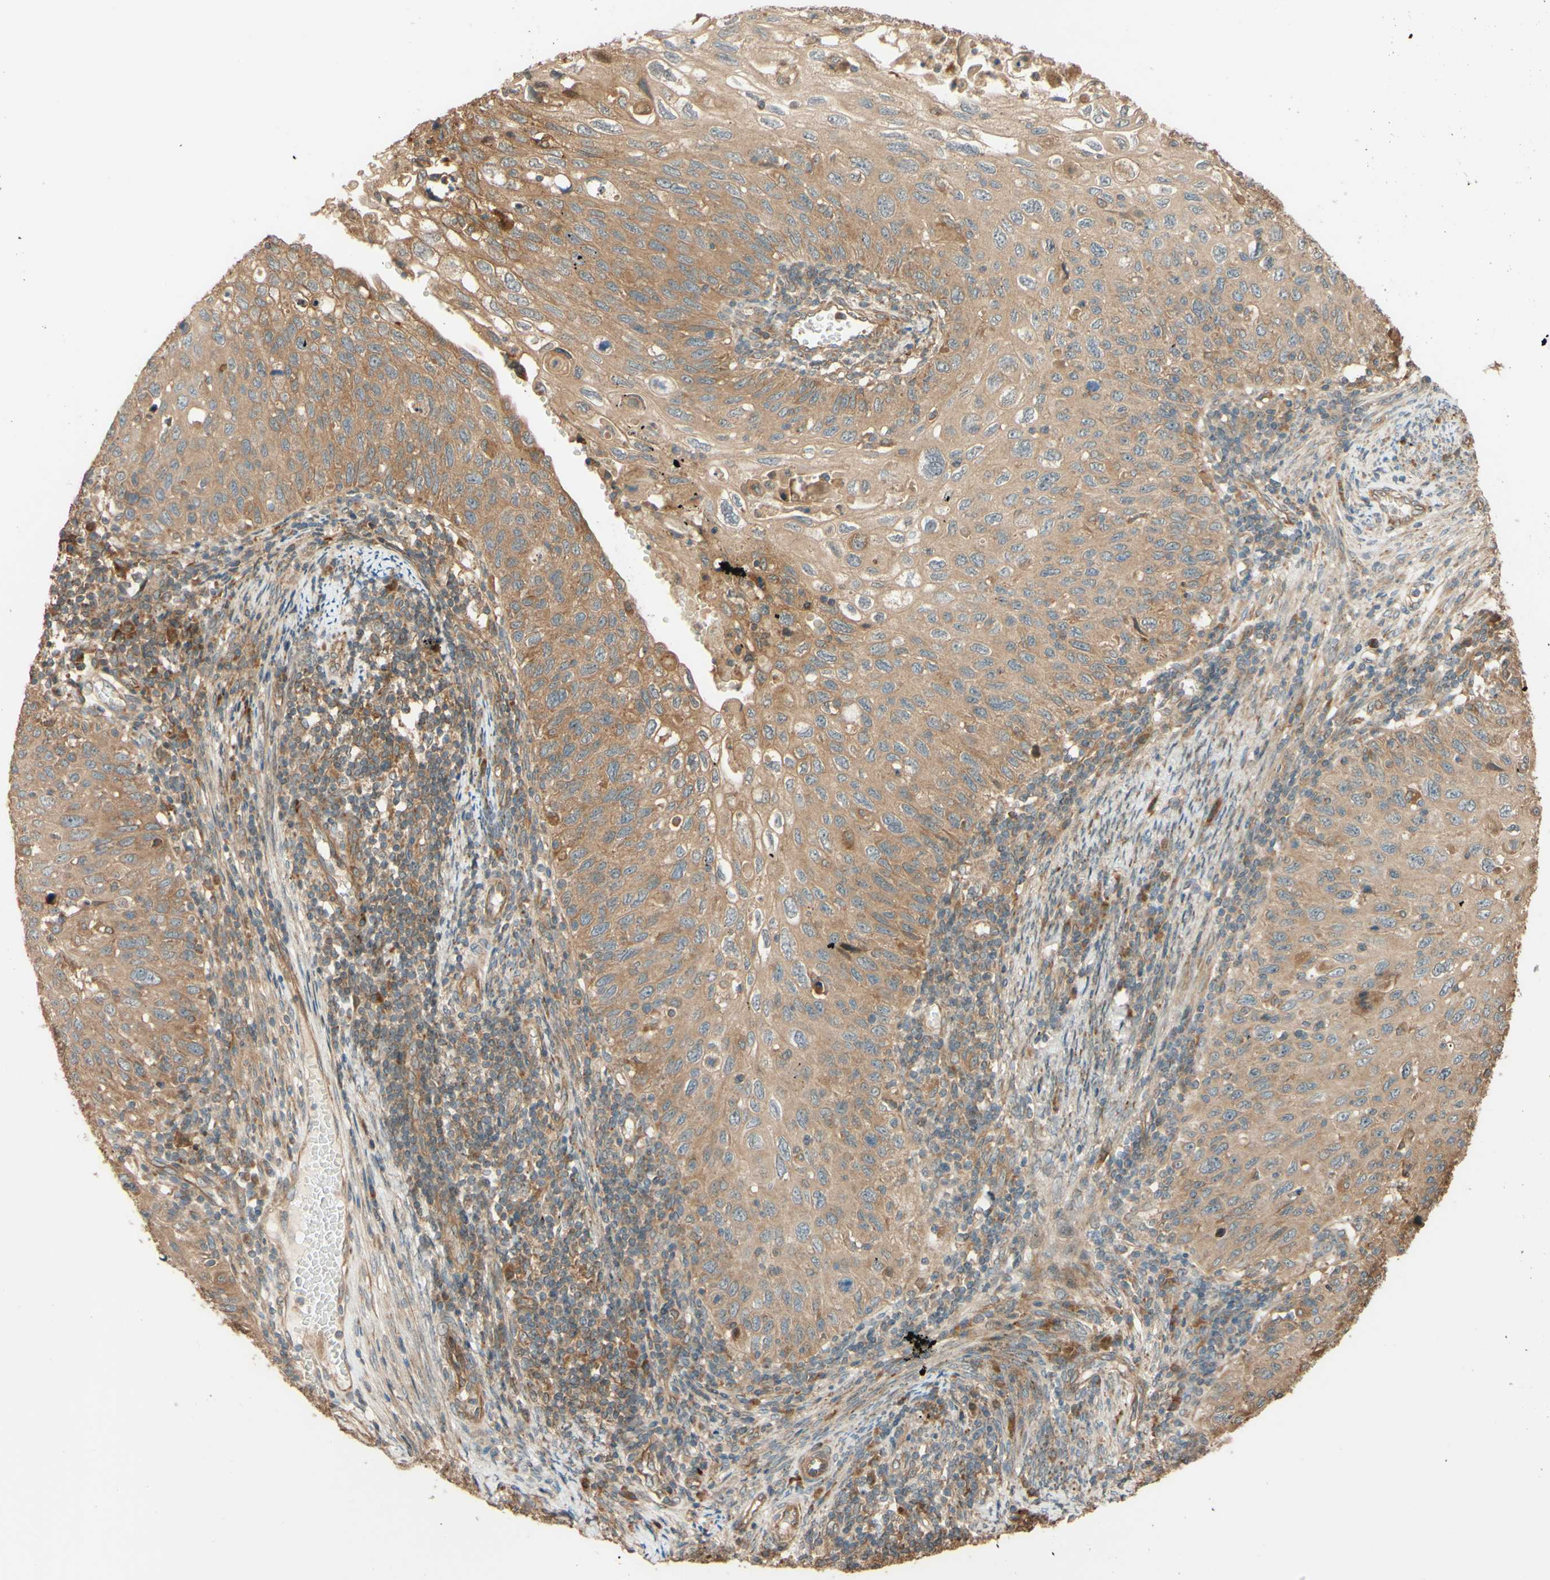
{"staining": {"intensity": "moderate", "quantity": ">75%", "location": "cytoplasmic/membranous"}, "tissue": "cervical cancer", "cell_type": "Tumor cells", "image_type": "cancer", "snomed": [{"axis": "morphology", "description": "Squamous cell carcinoma, NOS"}, {"axis": "topography", "description": "Cervix"}], "caption": "Protein expression analysis of human squamous cell carcinoma (cervical) reveals moderate cytoplasmic/membranous staining in approximately >75% of tumor cells.", "gene": "RNF19A", "patient": {"sex": "female", "age": 70}}